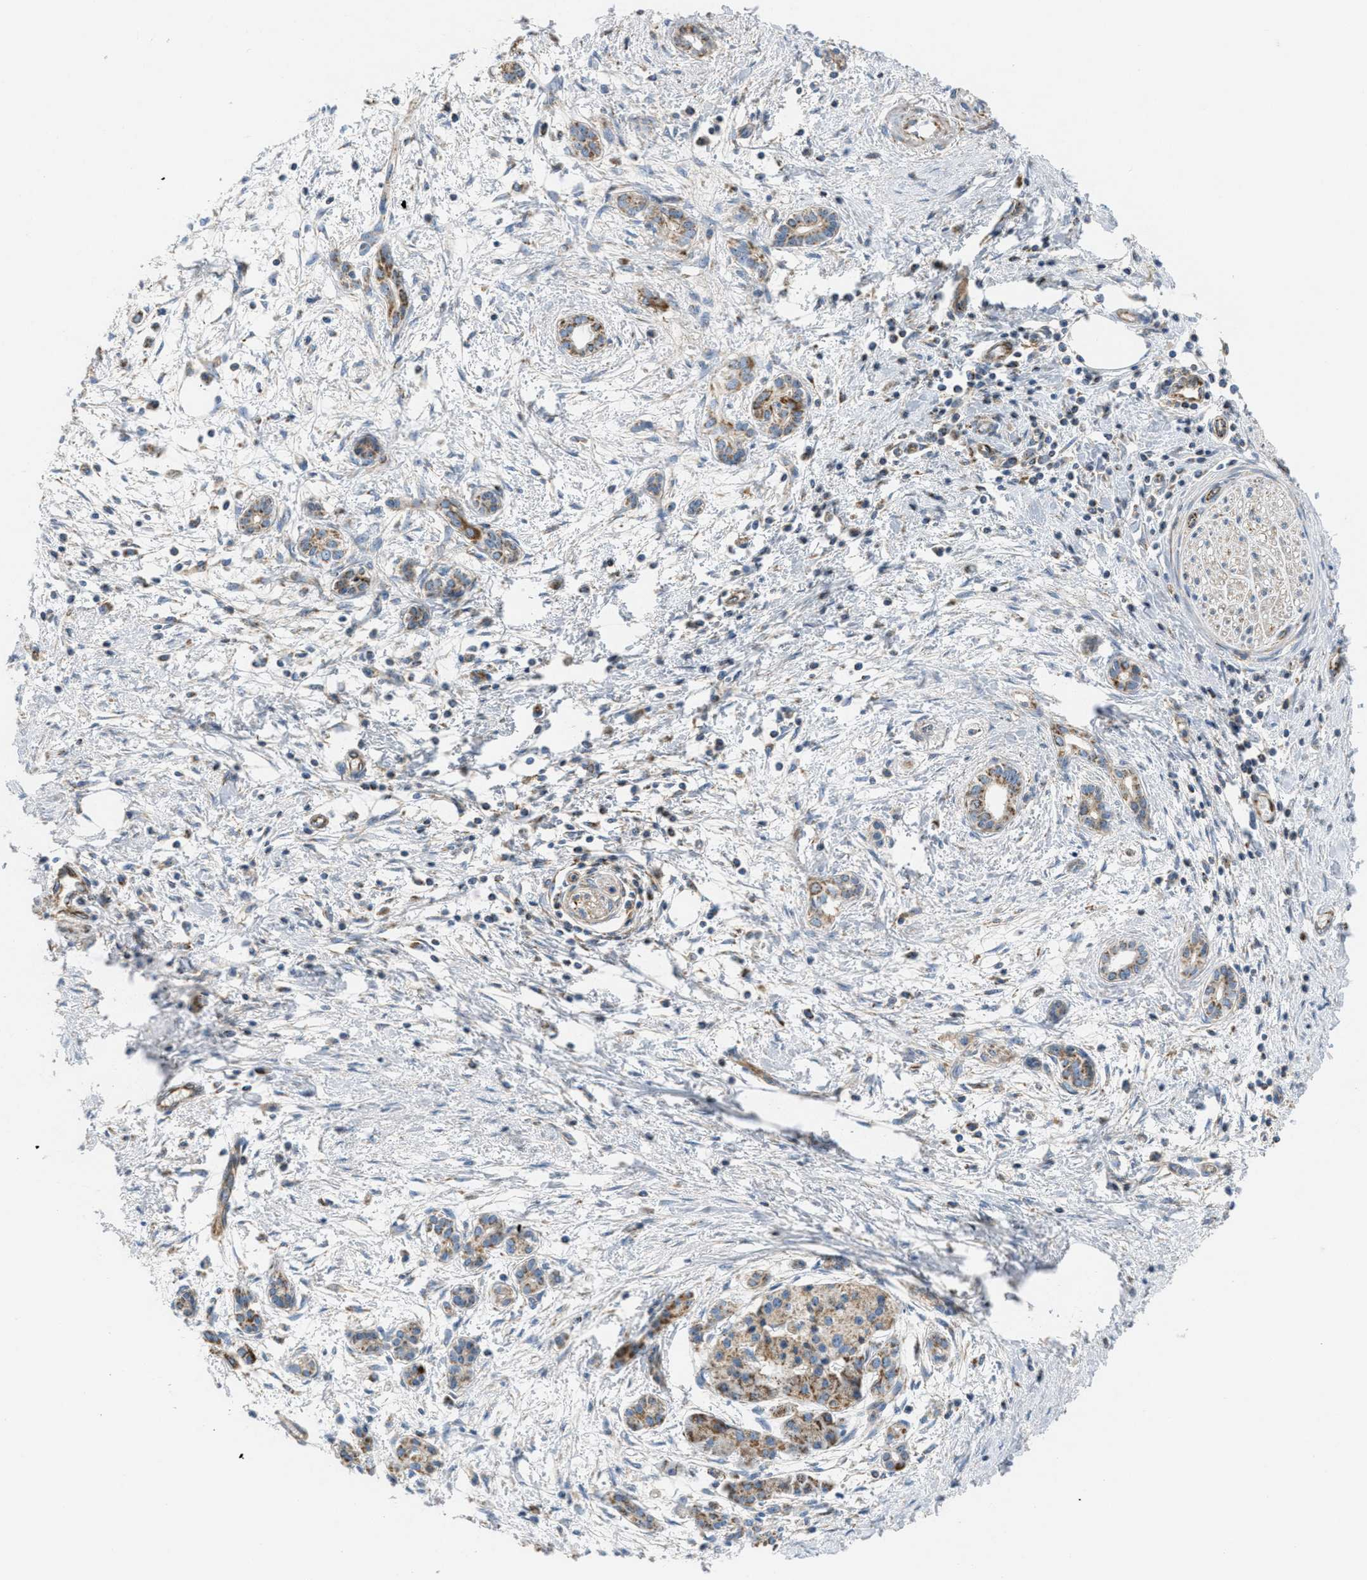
{"staining": {"intensity": "moderate", "quantity": ">75%", "location": "cytoplasmic/membranous"}, "tissue": "pancreatic cancer", "cell_type": "Tumor cells", "image_type": "cancer", "snomed": [{"axis": "morphology", "description": "Adenocarcinoma, NOS"}, {"axis": "topography", "description": "Pancreas"}], "caption": "This image exhibits immunohistochemistry staining of human pancreatic adenocarcinoma, with medium moderate cytoplasmic/membranous staining in about >75% of tumor cells.", "gene": "BTN3A1", "patient": {"sex": "female", "age": 70}}